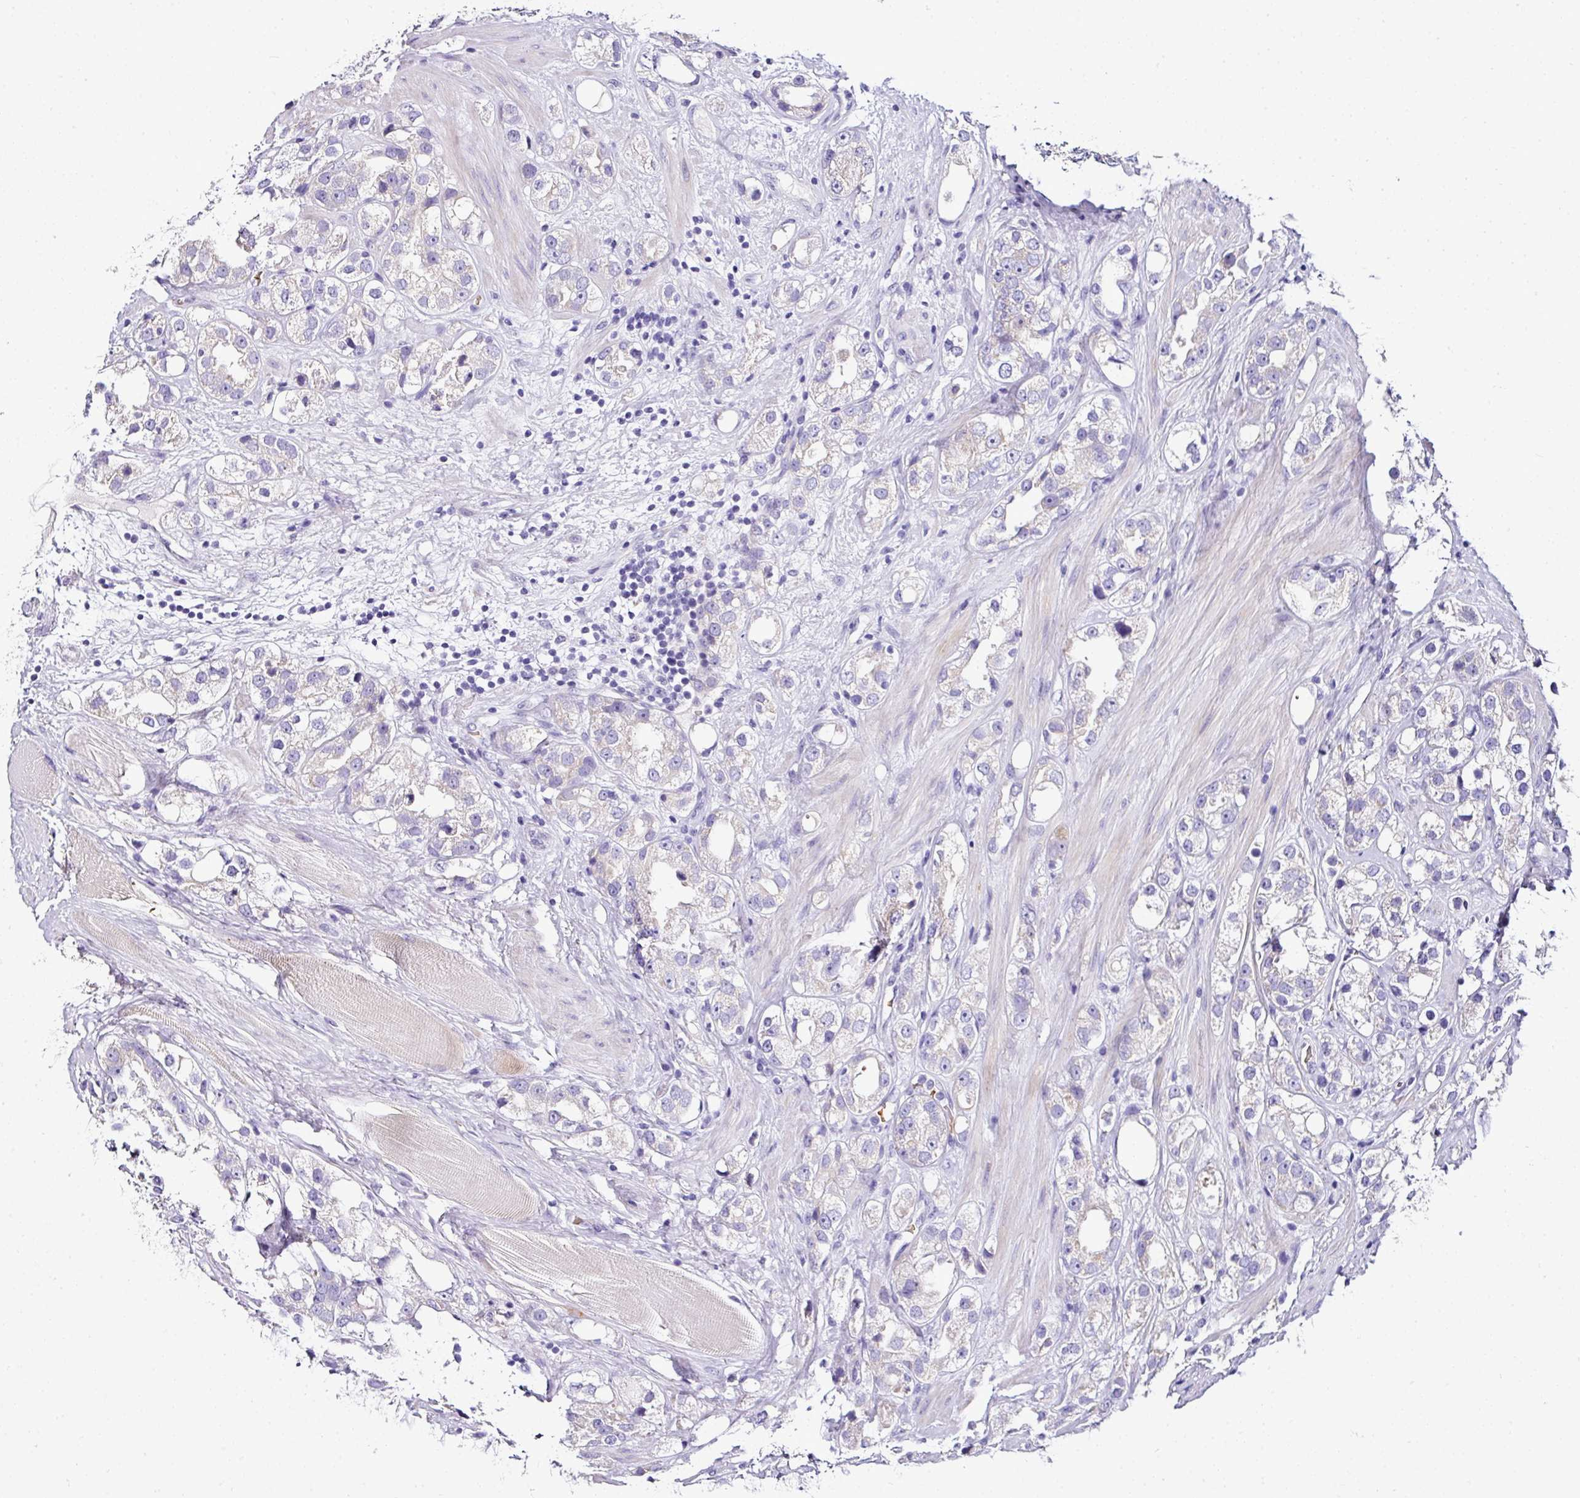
{"staining": {"intensity": "negative", "quantity": "none", "location": "none"}, "tissue": "prostate cancer", "cell_type": "Tumor cells", "image_type": "cancer", "snomed": [{"axis": "morphology", "description": "Adenocarcinoma, NOS"}, {"axis": "topography", "description": "Prostate"}], "caption": "The IHC histopathology image has no significant staining in tumor cells of adenocarcinoma (prostate) tissue.", "gene": "NAPSA", "patient": {"sex": "male", "age": 79}}